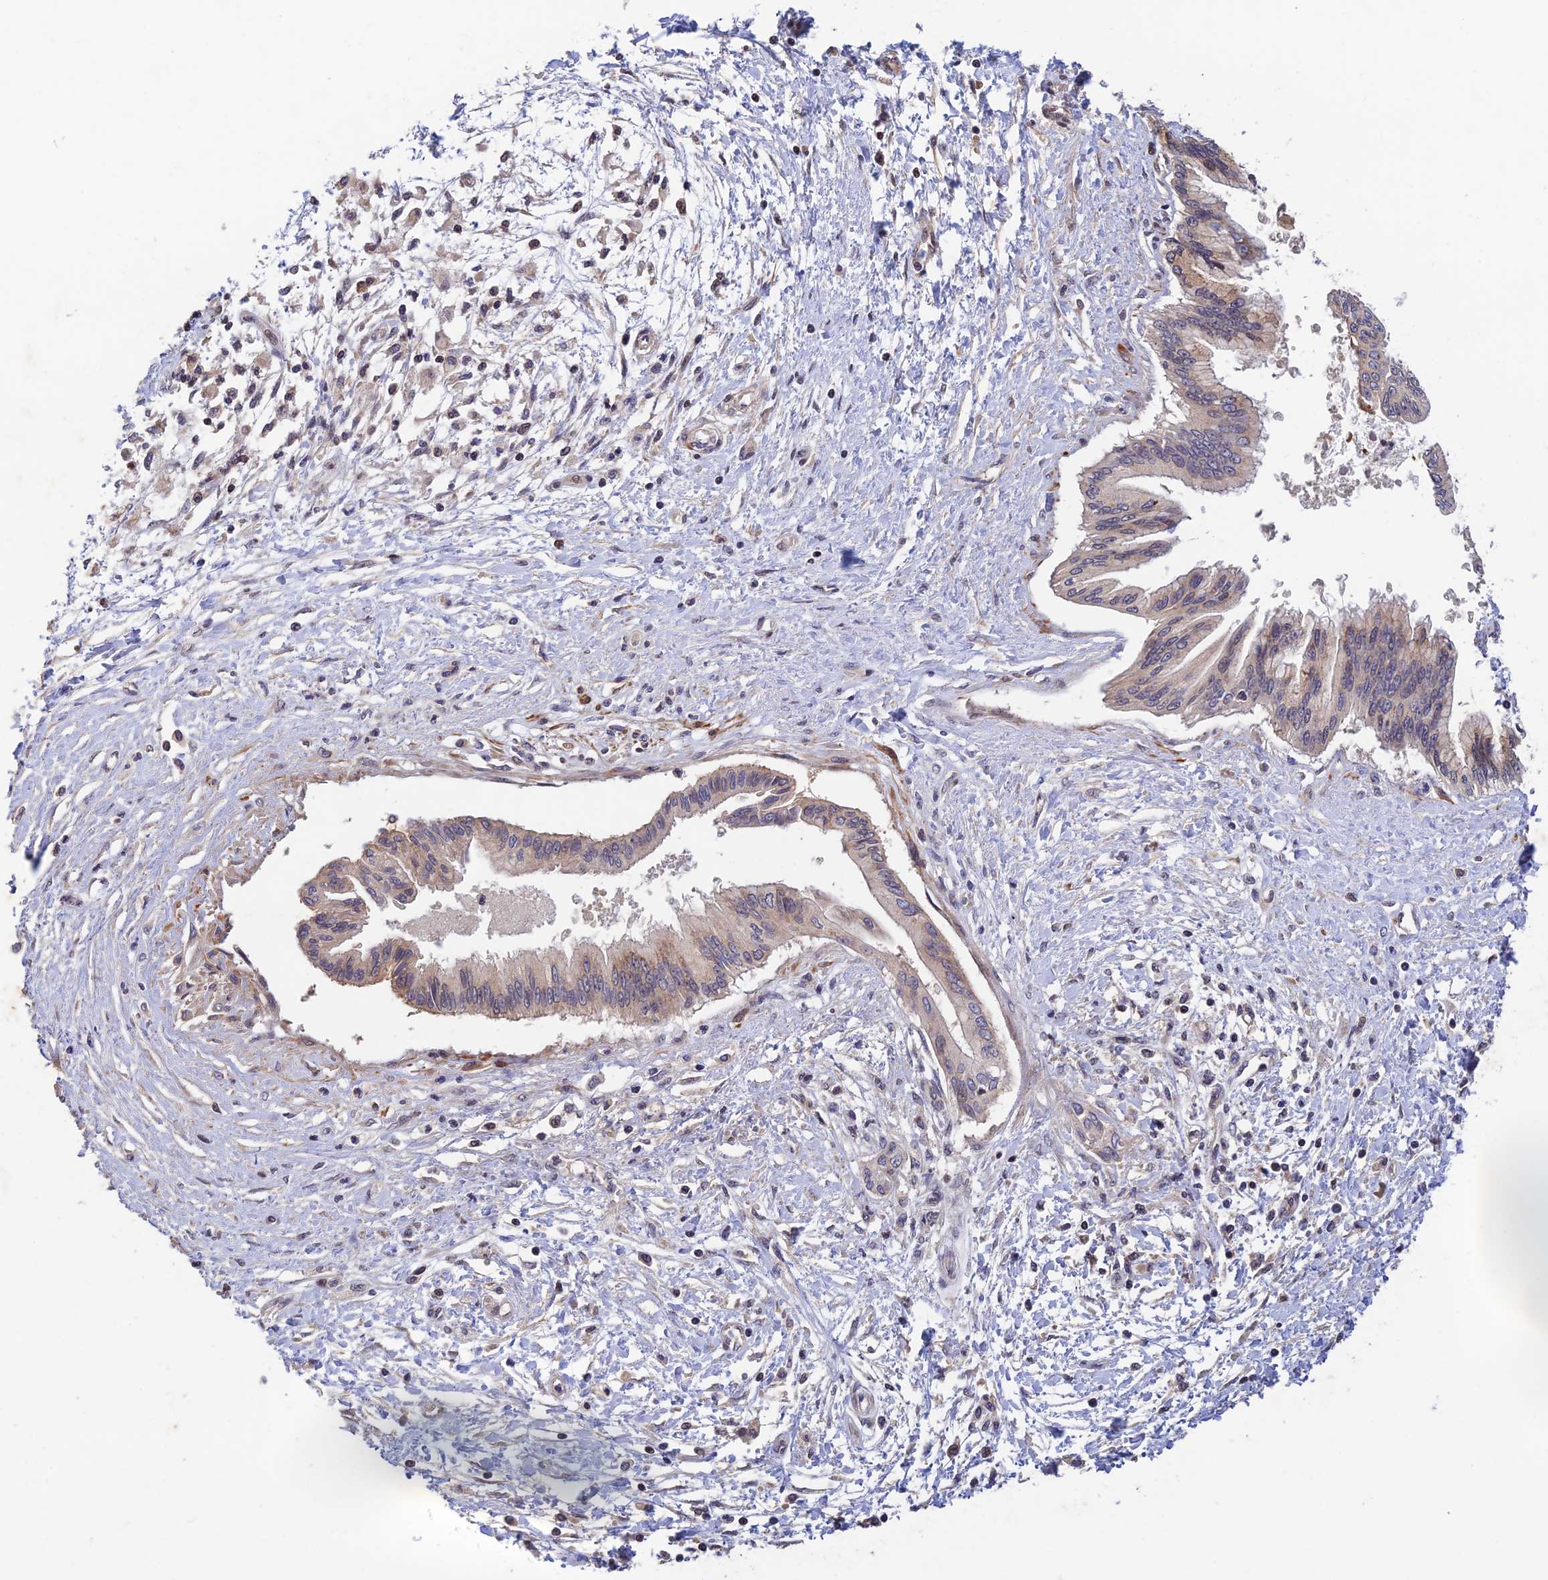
{"staining": {"intensity": "weak", "quantity": "<25%", "location": "cytoplasmic/membranous"}, "tissue": "pancreatic cancer", "cell_type": "Tumor cells", "image_type": "cancer", "snomed": [{"axis": "morphology", "description": "Adenocarcinoma, NOS"}, {"axis": "topography", "description": "Pancreas"}], "caption": "Immunohistochemical staining of human pancreatic cancer (adenocarcinoma) displays no significant expression in tumor cells. (DAB (3,3'-diaminobenzidine) IHC with hematoxylin counter stain).", "gene": "CWH43", "patient": {"sex": "male", "age": 46}}